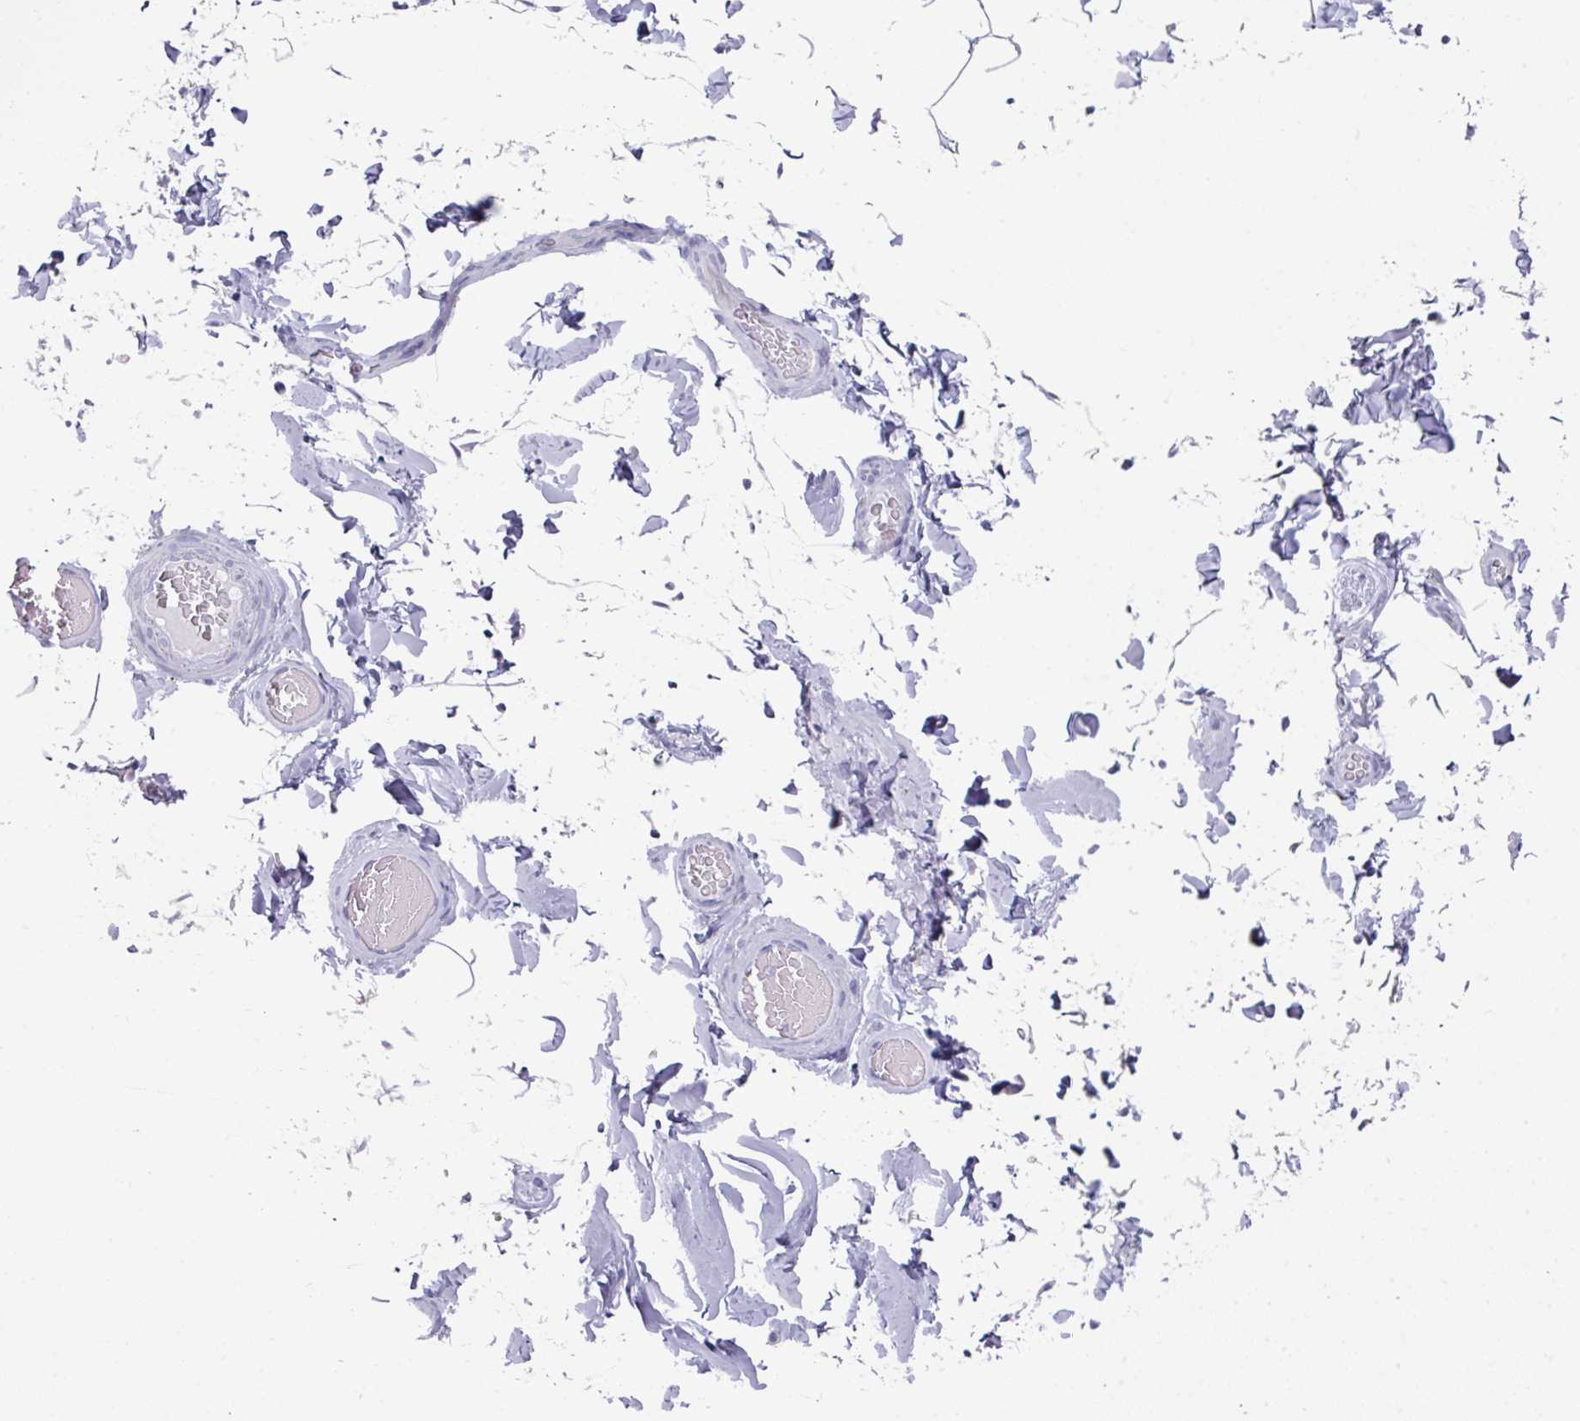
{"staining": {"intensity": "negative", "quantity": "none", "location": "none"}, "tissue": "adipose tissue", "cell_type": "Adipocytes", "image_type": "normal", "snomed": [{"axis": "morphology", "description": "Normal tissue, NOS"}, {"axis": "topography", "description": "Soft tissue"}, {"axis": "topography", "description": "Adipose tissue"}, {"axis": "topography", "description": "Vascular tissue"}, {"axis": "topography", "description": "Peripheral nerve tissue"}], "caption": "The micrograph displays no significant staining in adipocytes of adipose tissue. Brightfield microscopy of IHC stained with DAB (brown) and hematoxylin (blue), captured at high magnification.", "gene": "VKORC1L1", "patient": {"sex": "male", "age": 46}}